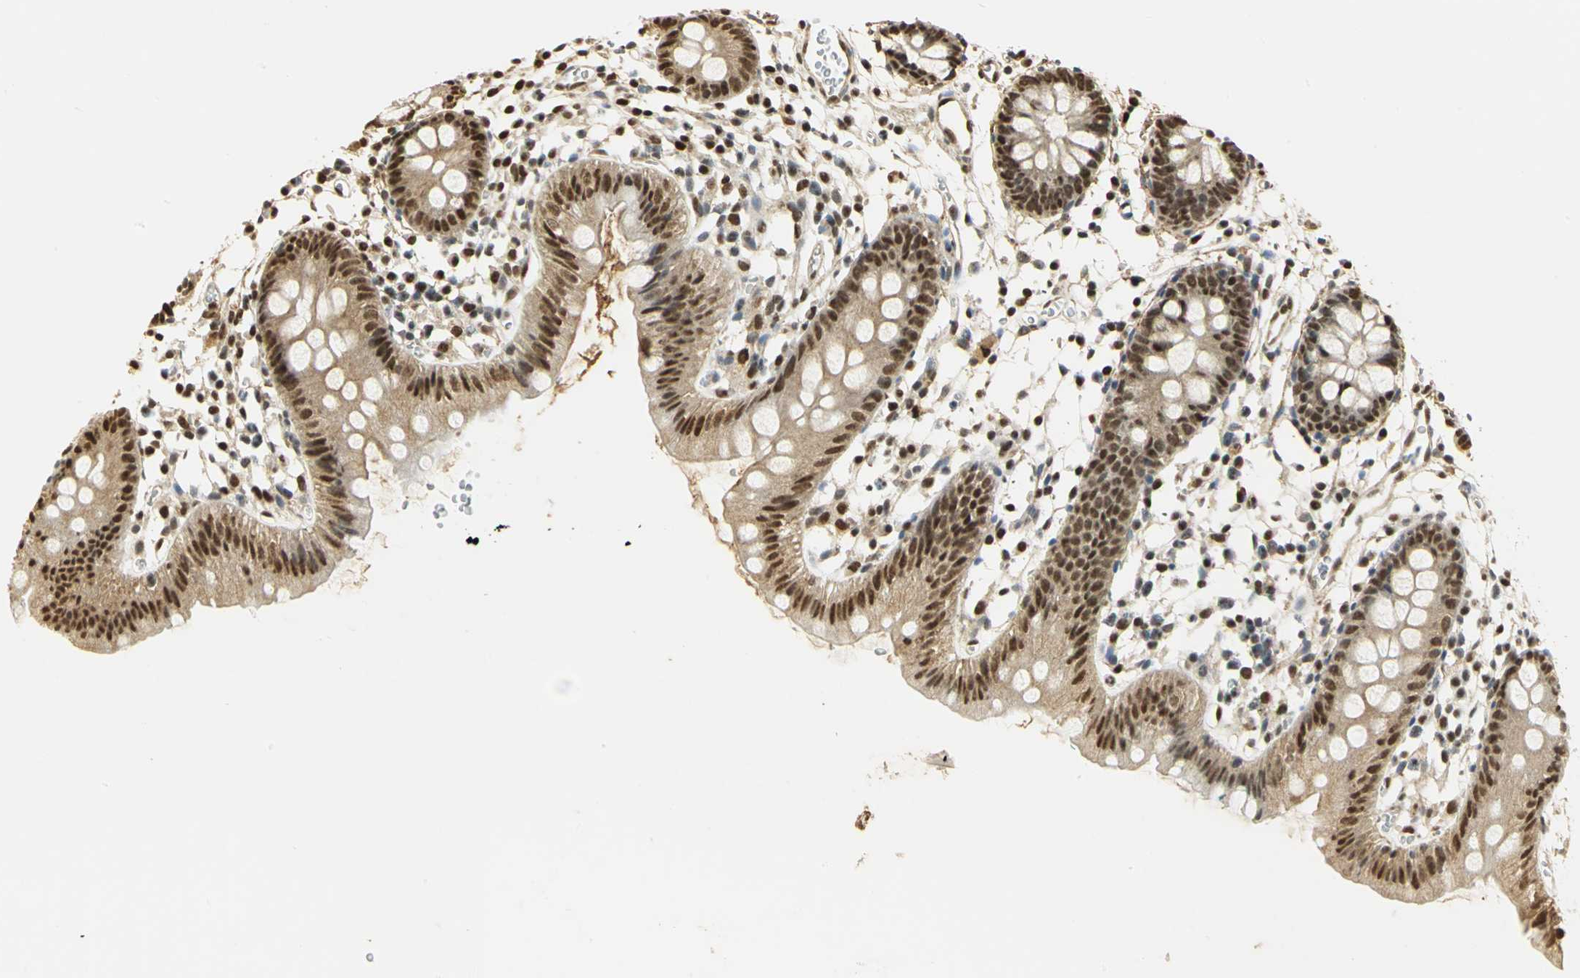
{"staining": {"intensity": "strong", "quantity": ">75%", "location": "cytoplasmic/membranous,nuclear"}, "tissue": "colon", "cell_type": "Glandular cells", "image_type": "normal", "snomed": [{"axis": "morphology", "description": "Normal tissue, NOS"}, {"axis": "topography", "description": "Colon"}], "caption": "A brown stain labels strong cytoplasmic/membranous,nuclear staining of a protein in glandular cells of benign human colon. (DAB IHC with brightfield microscopy, high magnification).", "gene": "SET", "patient": {"sex": "male", "age": 14}}